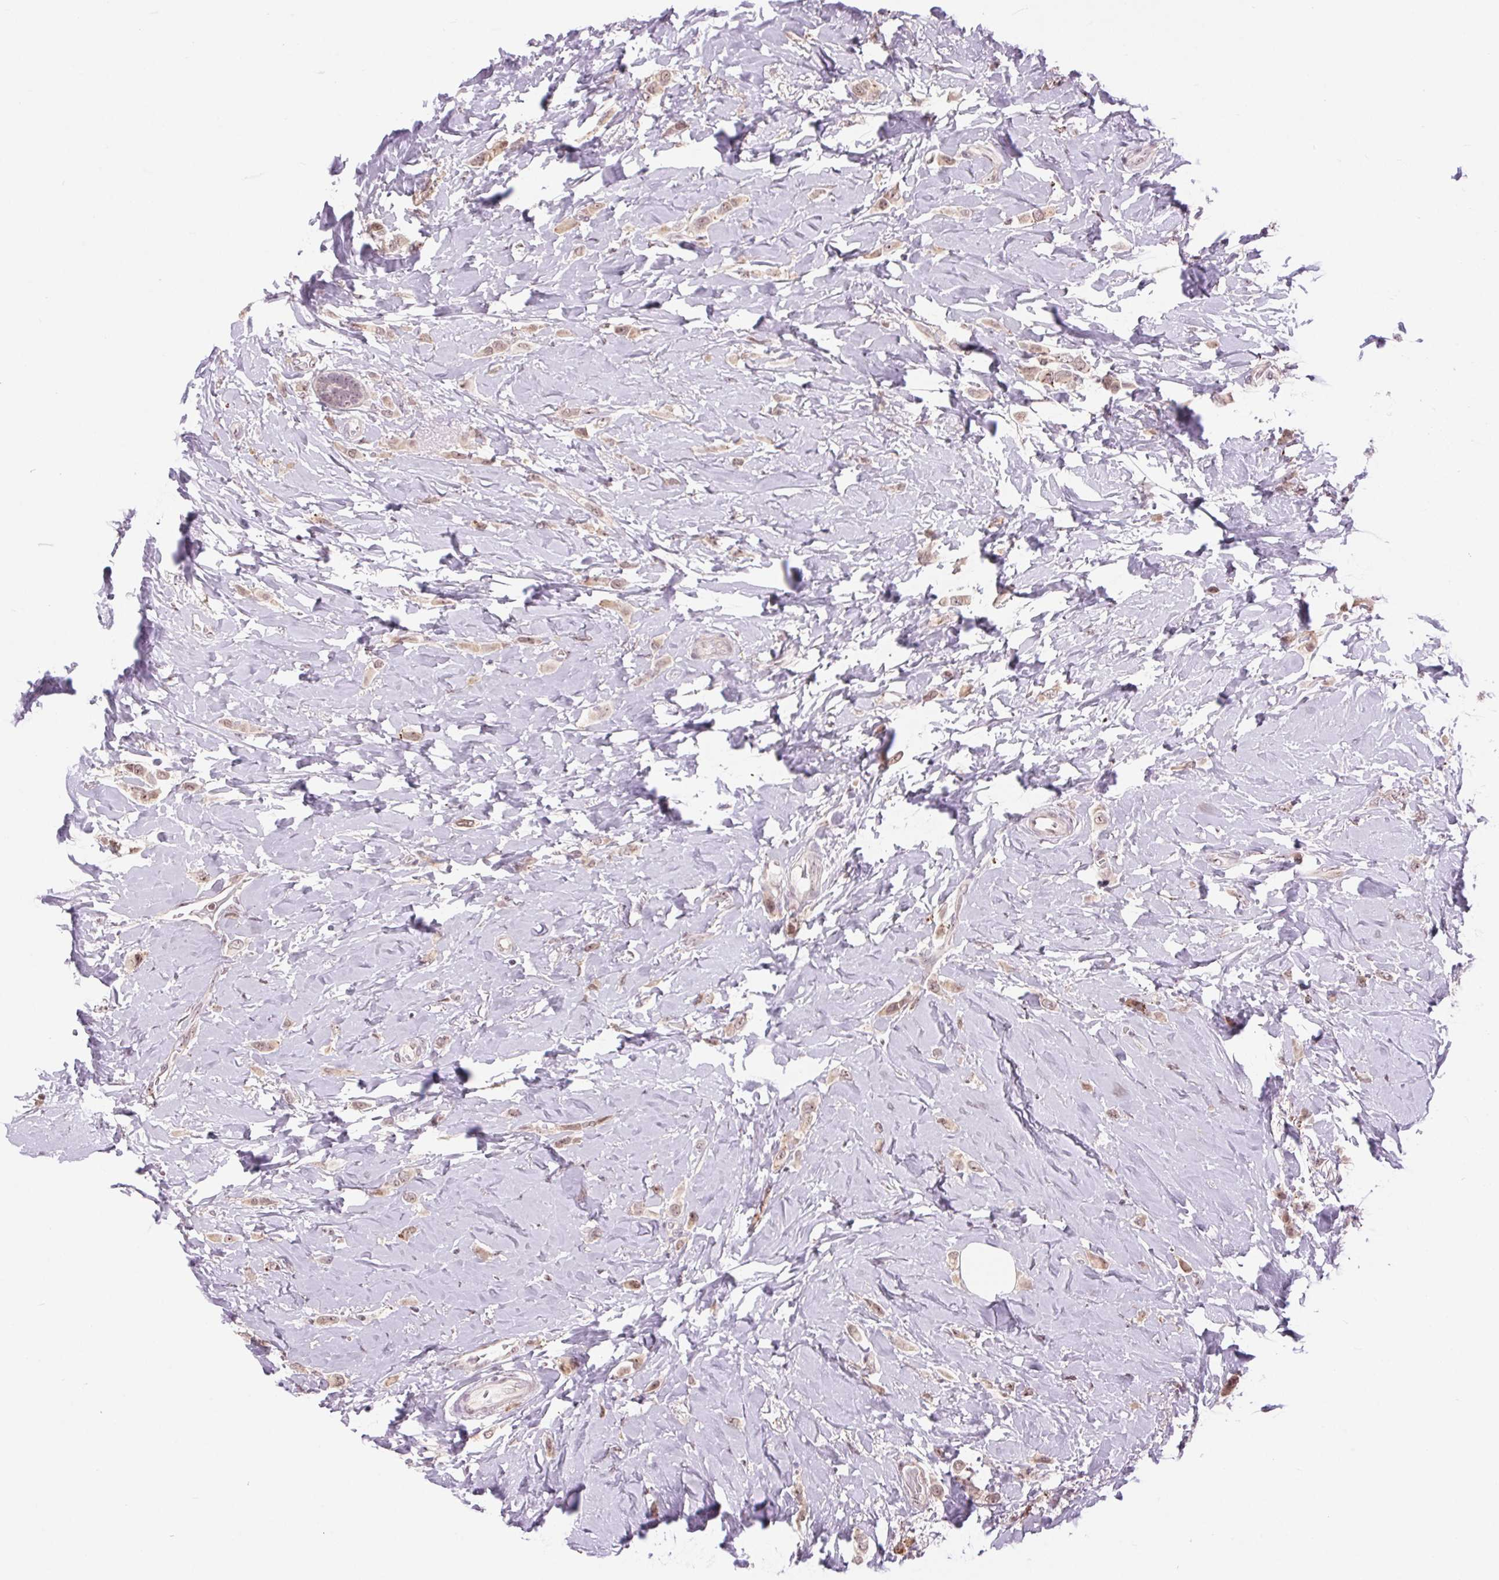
{"staining": {"intensity": "weak", "quantity": ">75%", "location": "cytoplasmic/membranous,nuclear"}, "tissue": "breast cancer", "cell_type": "Tumor cells", "image_type": "cancer", "snomed": [{"axis": "morphology", "description": "Lobular carcinoma"}, {"axis": "topography", "description": "Breast"}], "caption": "An IHC image of neoplastic tissue is shown. Protein staining in brown labels weak cytoplasmic/membranous and nuclear positivity in breast cancer (lobular carcinoma) within tumor cells.", "gene": "CHMP4B", "patient": {"sex": "female", "age": 66}}